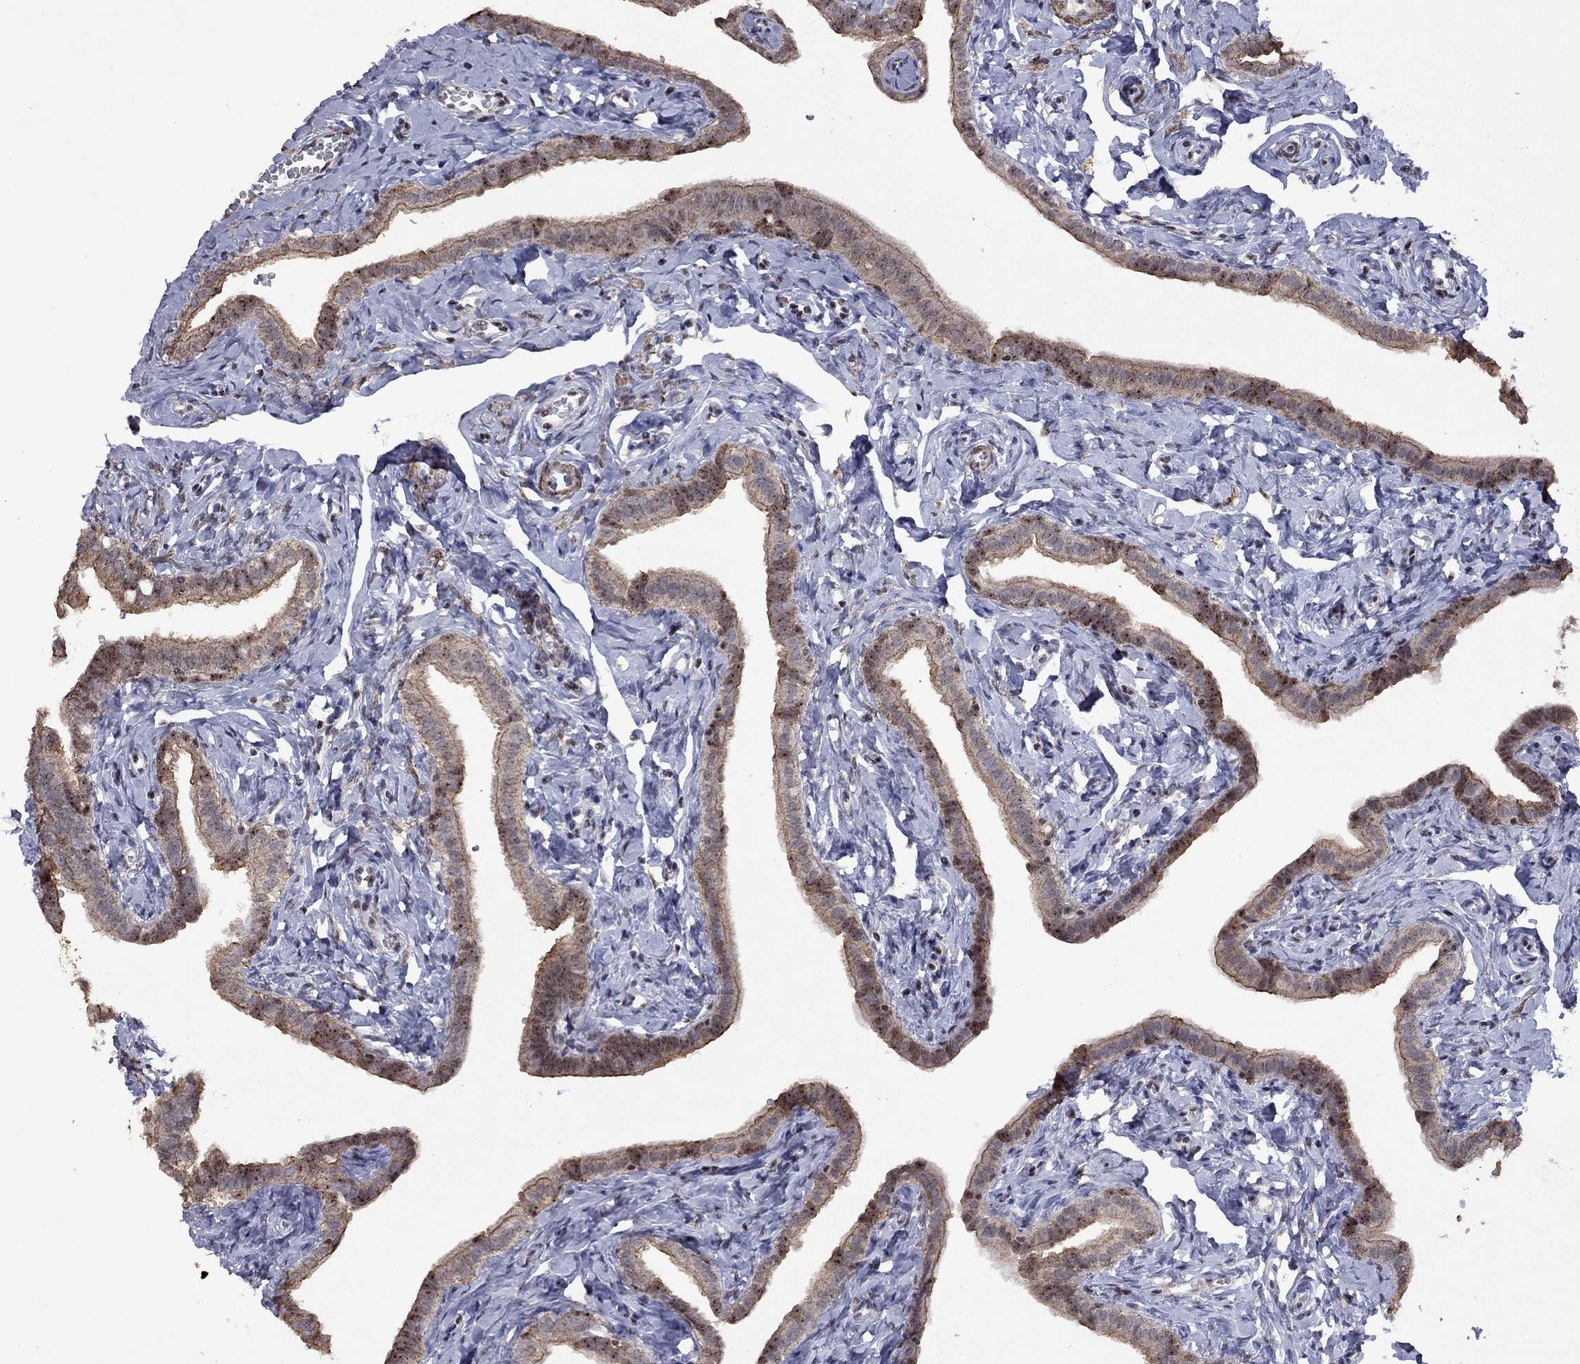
{"staining": {"intensity": "moderate", "quantity": "25%-75%", "location": "cytoplasmic/membranous,nuclear"}, "tissue": "fallopian tube", "cell_type": "Glandular cells", "image_type": "normal", "snomed": [{"axis": "morphology", "description": "Normal tissue, NOS"}, {"axis": "topography", "description": "Fallopian tube"}], "caption": "Protein staining of unremarkable fallopian tube shows moderate cytoplasmic/membranous,nuclear positivity in about 25%-75% of glandular cells.", "gene": "SPOUT1", "patient": {"sex": "female", "age": 41}}